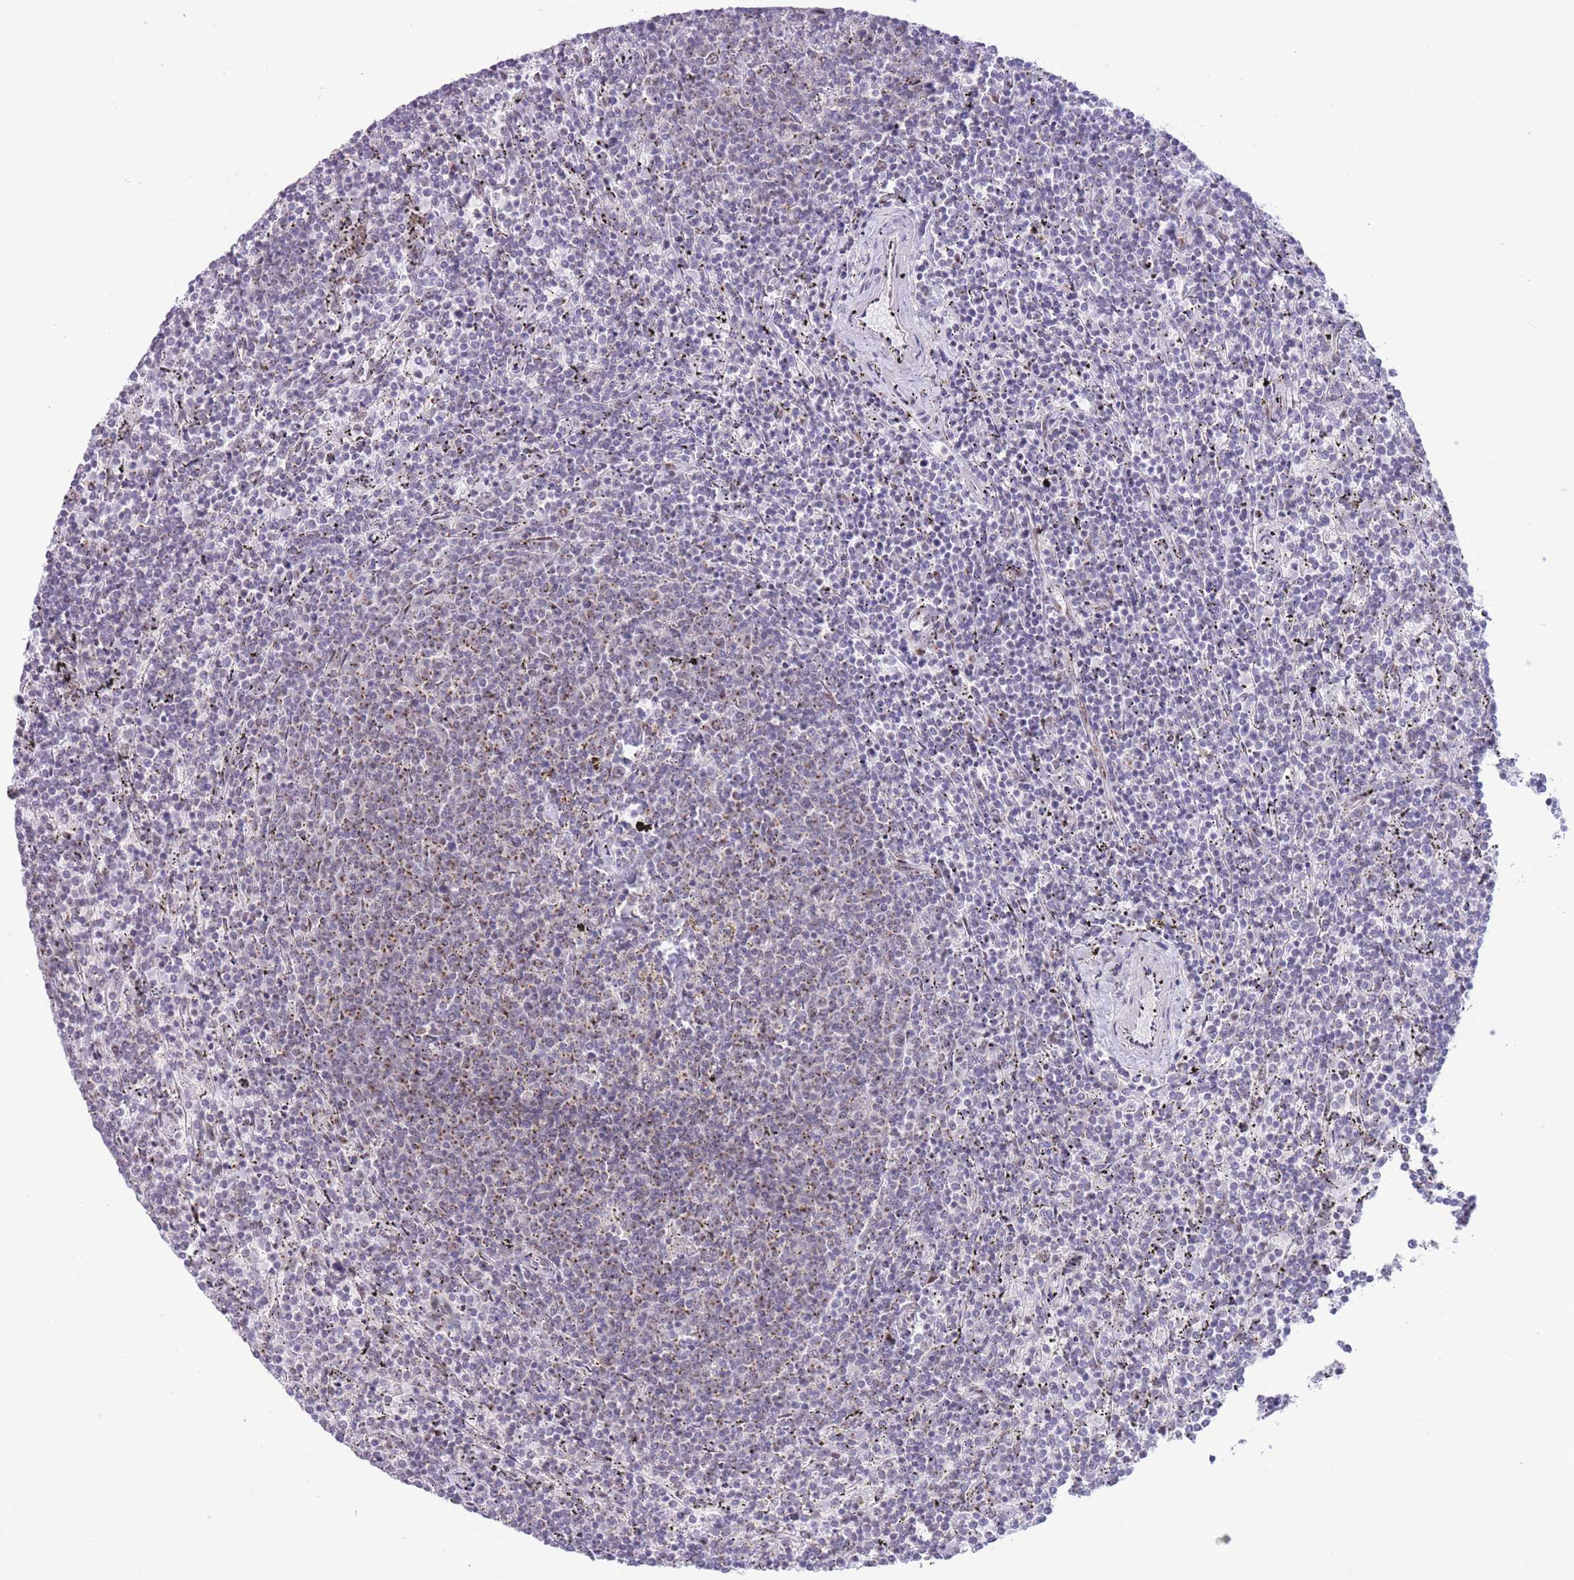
{"staining": {"intensity": "moderate", "quantity": "<25%", "location": "cytoplasmic/membranous"}, "tissue": "lymphoma", "cell_type": "Tumor cells", "image_type": "cancer", "snomed": [{"axis": "morphology", "description": "Malignant lymphoma, non-Hodgkin's type, Low grade"}, {"axis": "topography", "description": "Spleen"}], "caption": "Tumor cells display low levels of moderate cytoplasmic/membranous staining in about <25% of cells in human malignant lymphoma, non-Hodgkin's type (low-grade).", "gene": "INO80C", "patient": {"sex": "female", "age": 50}}